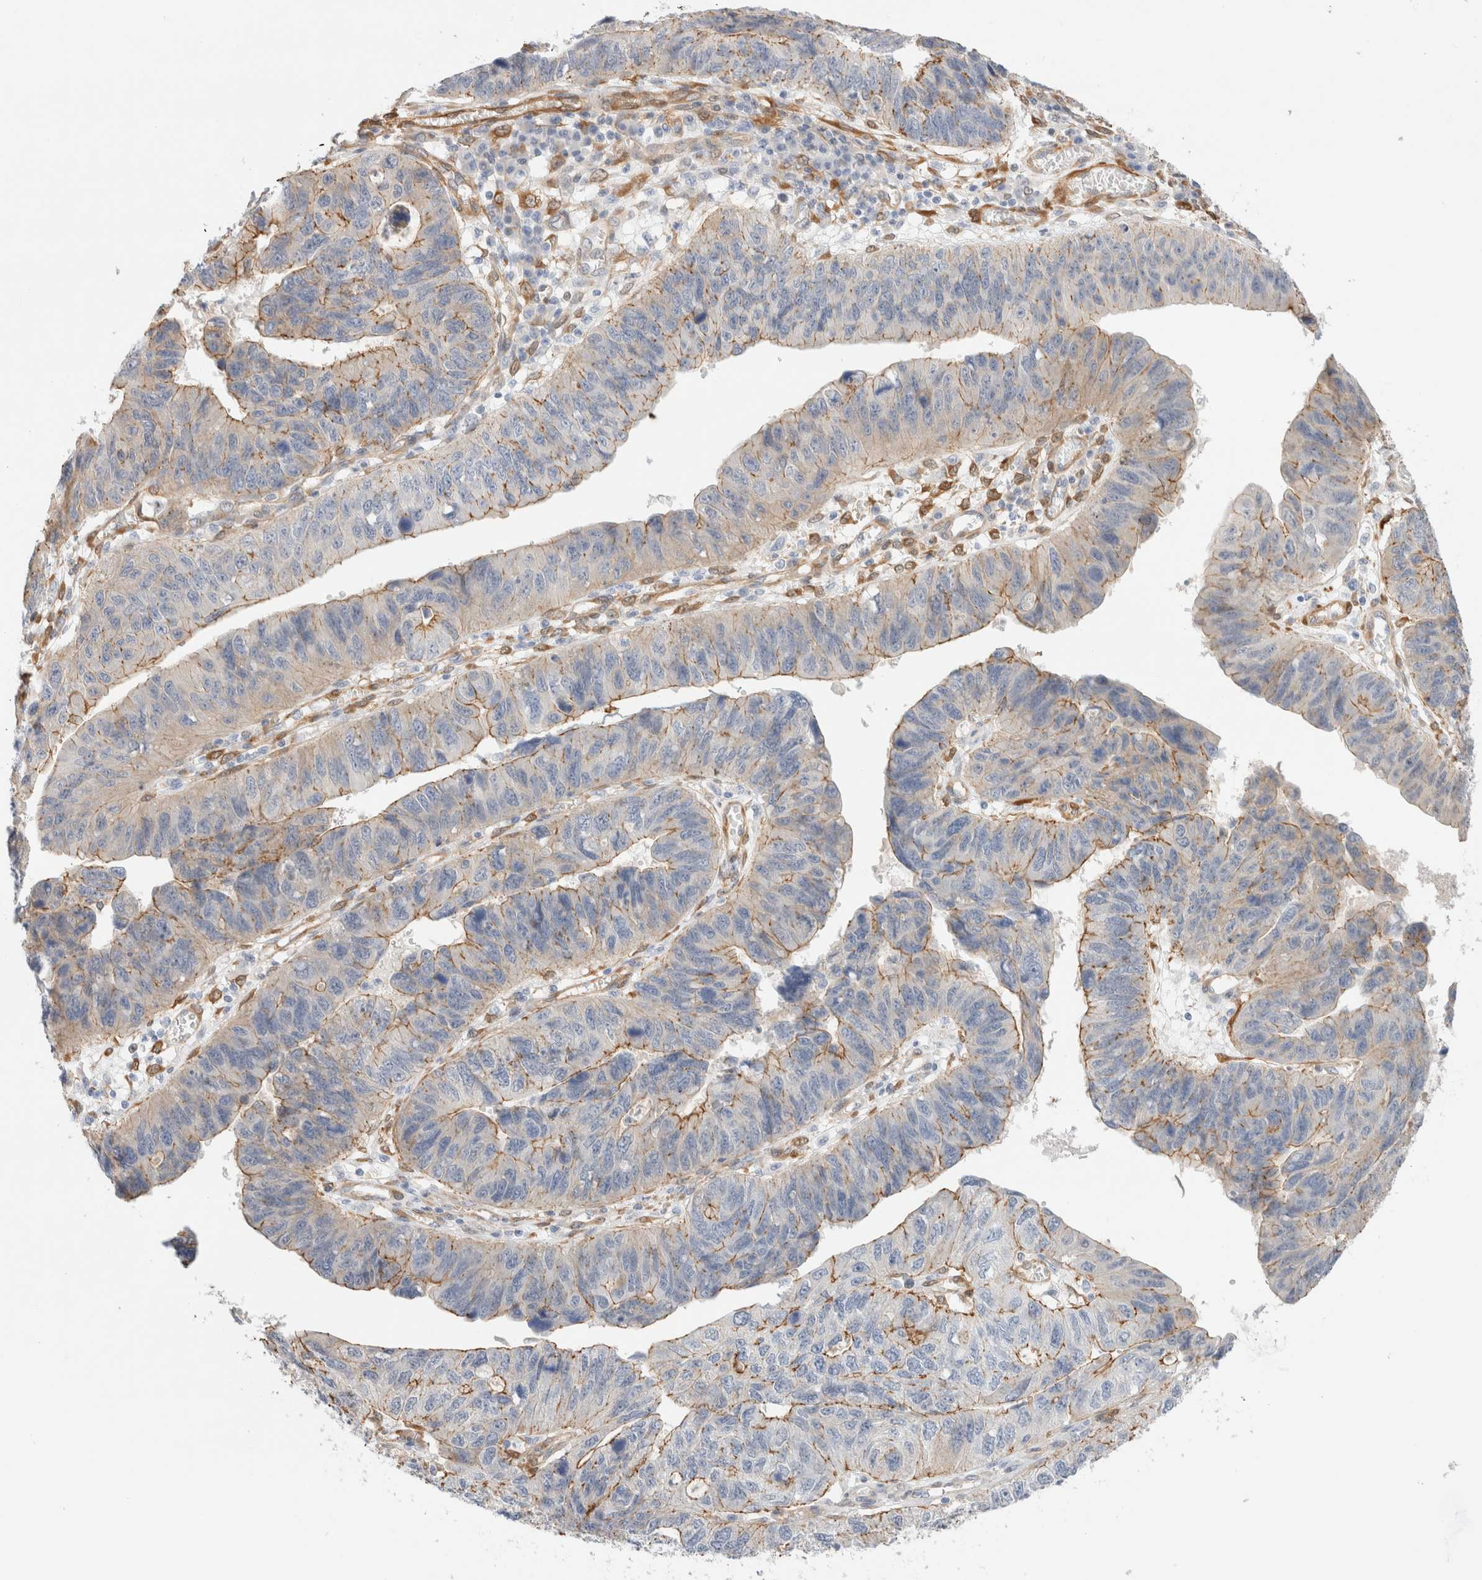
{"staining": {"intensity": "moderate", "quantity": "25%-75%", "location": "cytoplasmic/membranous"}, "tissue": "stomach cancer", "cell_type": "Tumor cells", "image_type": "cancer", "snomed": [{"axis": "morphology", "description": "Adenocarcinoma, NOS"}, {"axis": "topography", "description": "Stomach"}], "caption": "Human stomach adenocarcinoma stained with a protein marker demonstrates moderate staining in tumor cells.", "gene": "LMCD1", "patient": {"sex": "male", "age": 59}}